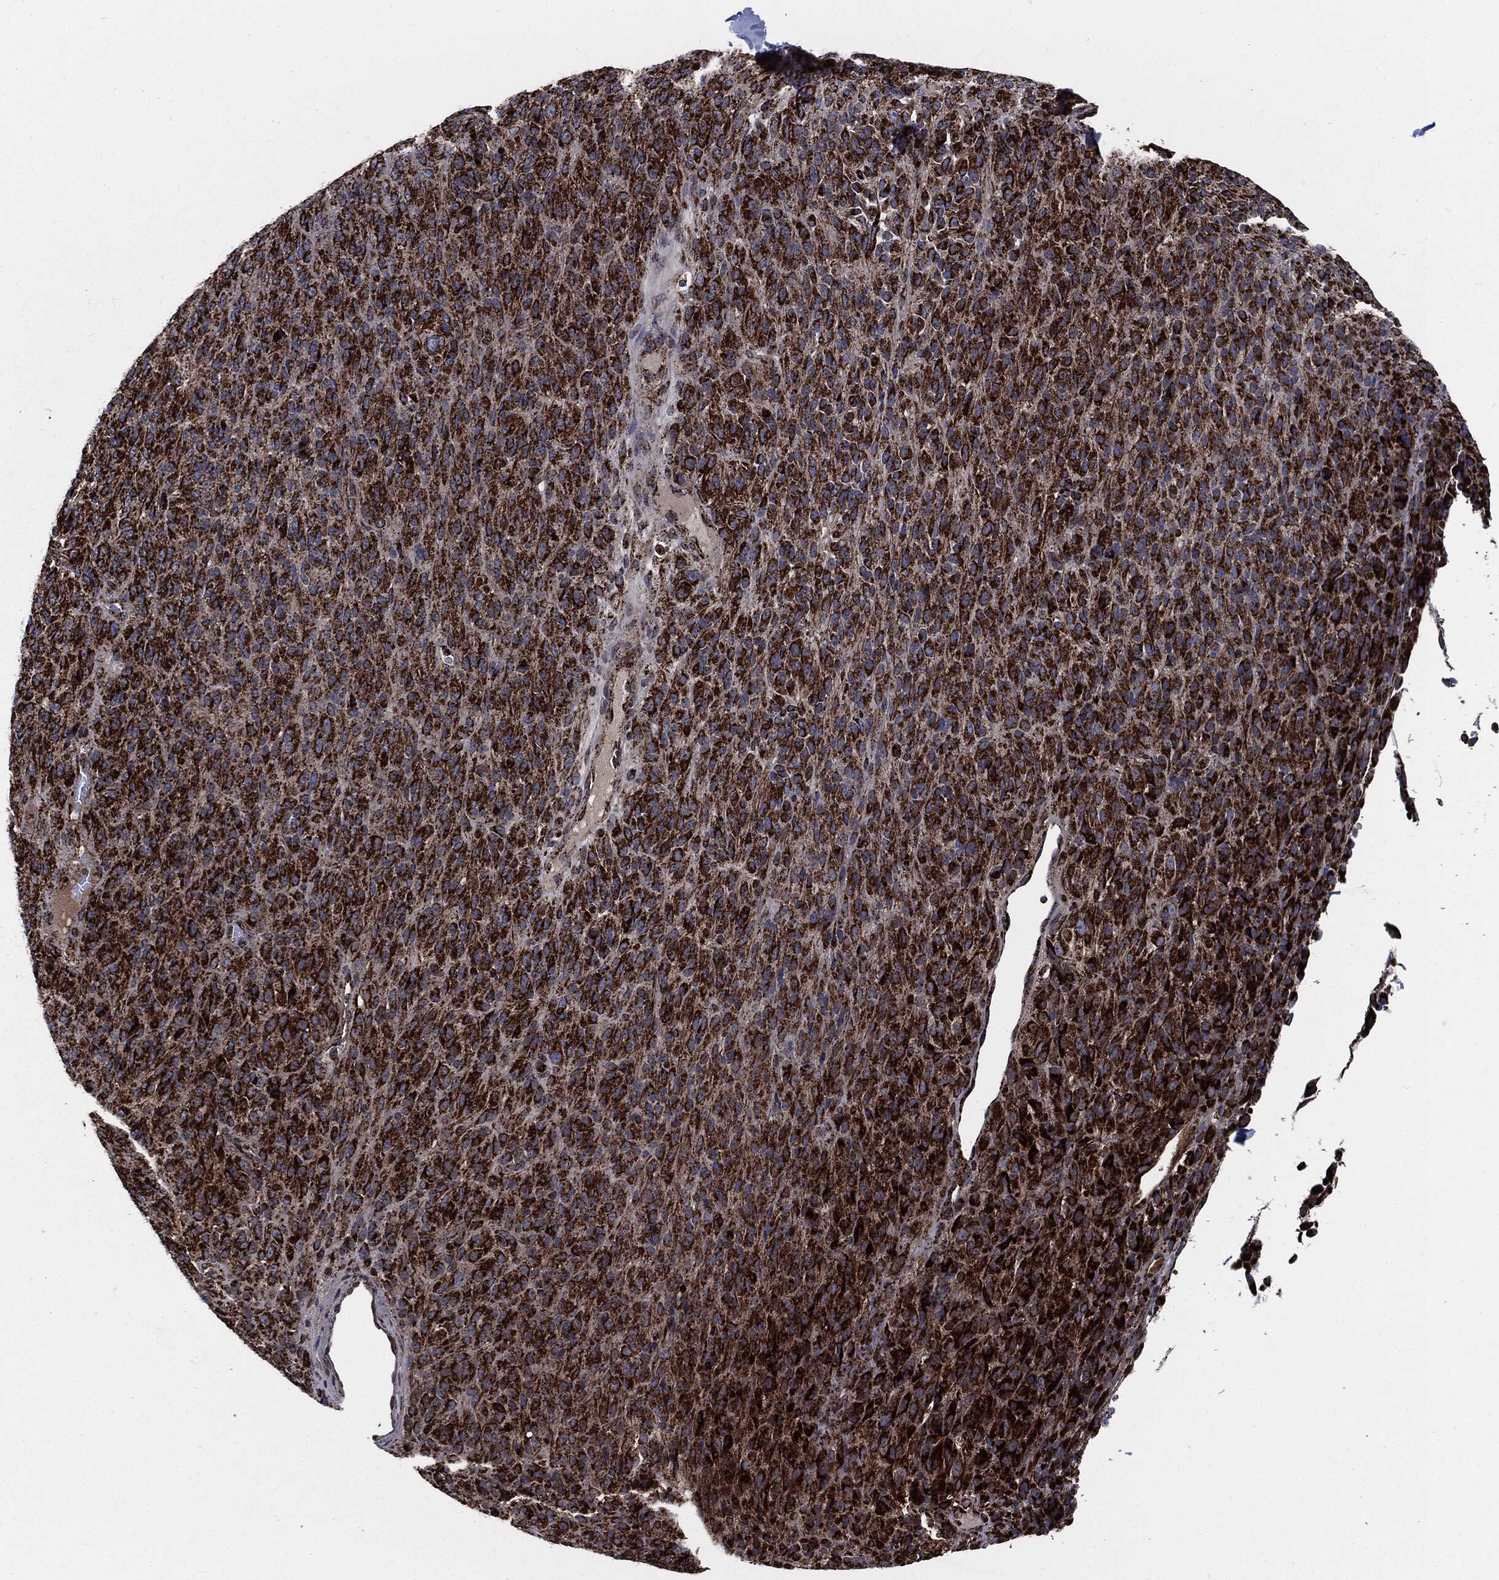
{"staining": {"intensity": "strong", "quantity": ">75%", "location": "cytoplasmic/membranous"}, "tissue": "melanoma", "cell_type": "Tumor cells", "image_type": "cancer", "snomed": [{"axis": "morphology", "description": "Malignant melanoma, Metastatic site"}, {"axis": "topography", "description": "Brain"}], "caption": "Human melanoma stained with a protein marker exhibits strong staining in tumor cells.", "gene": "FH", "patient": {"sex": "female", "age": 56}}